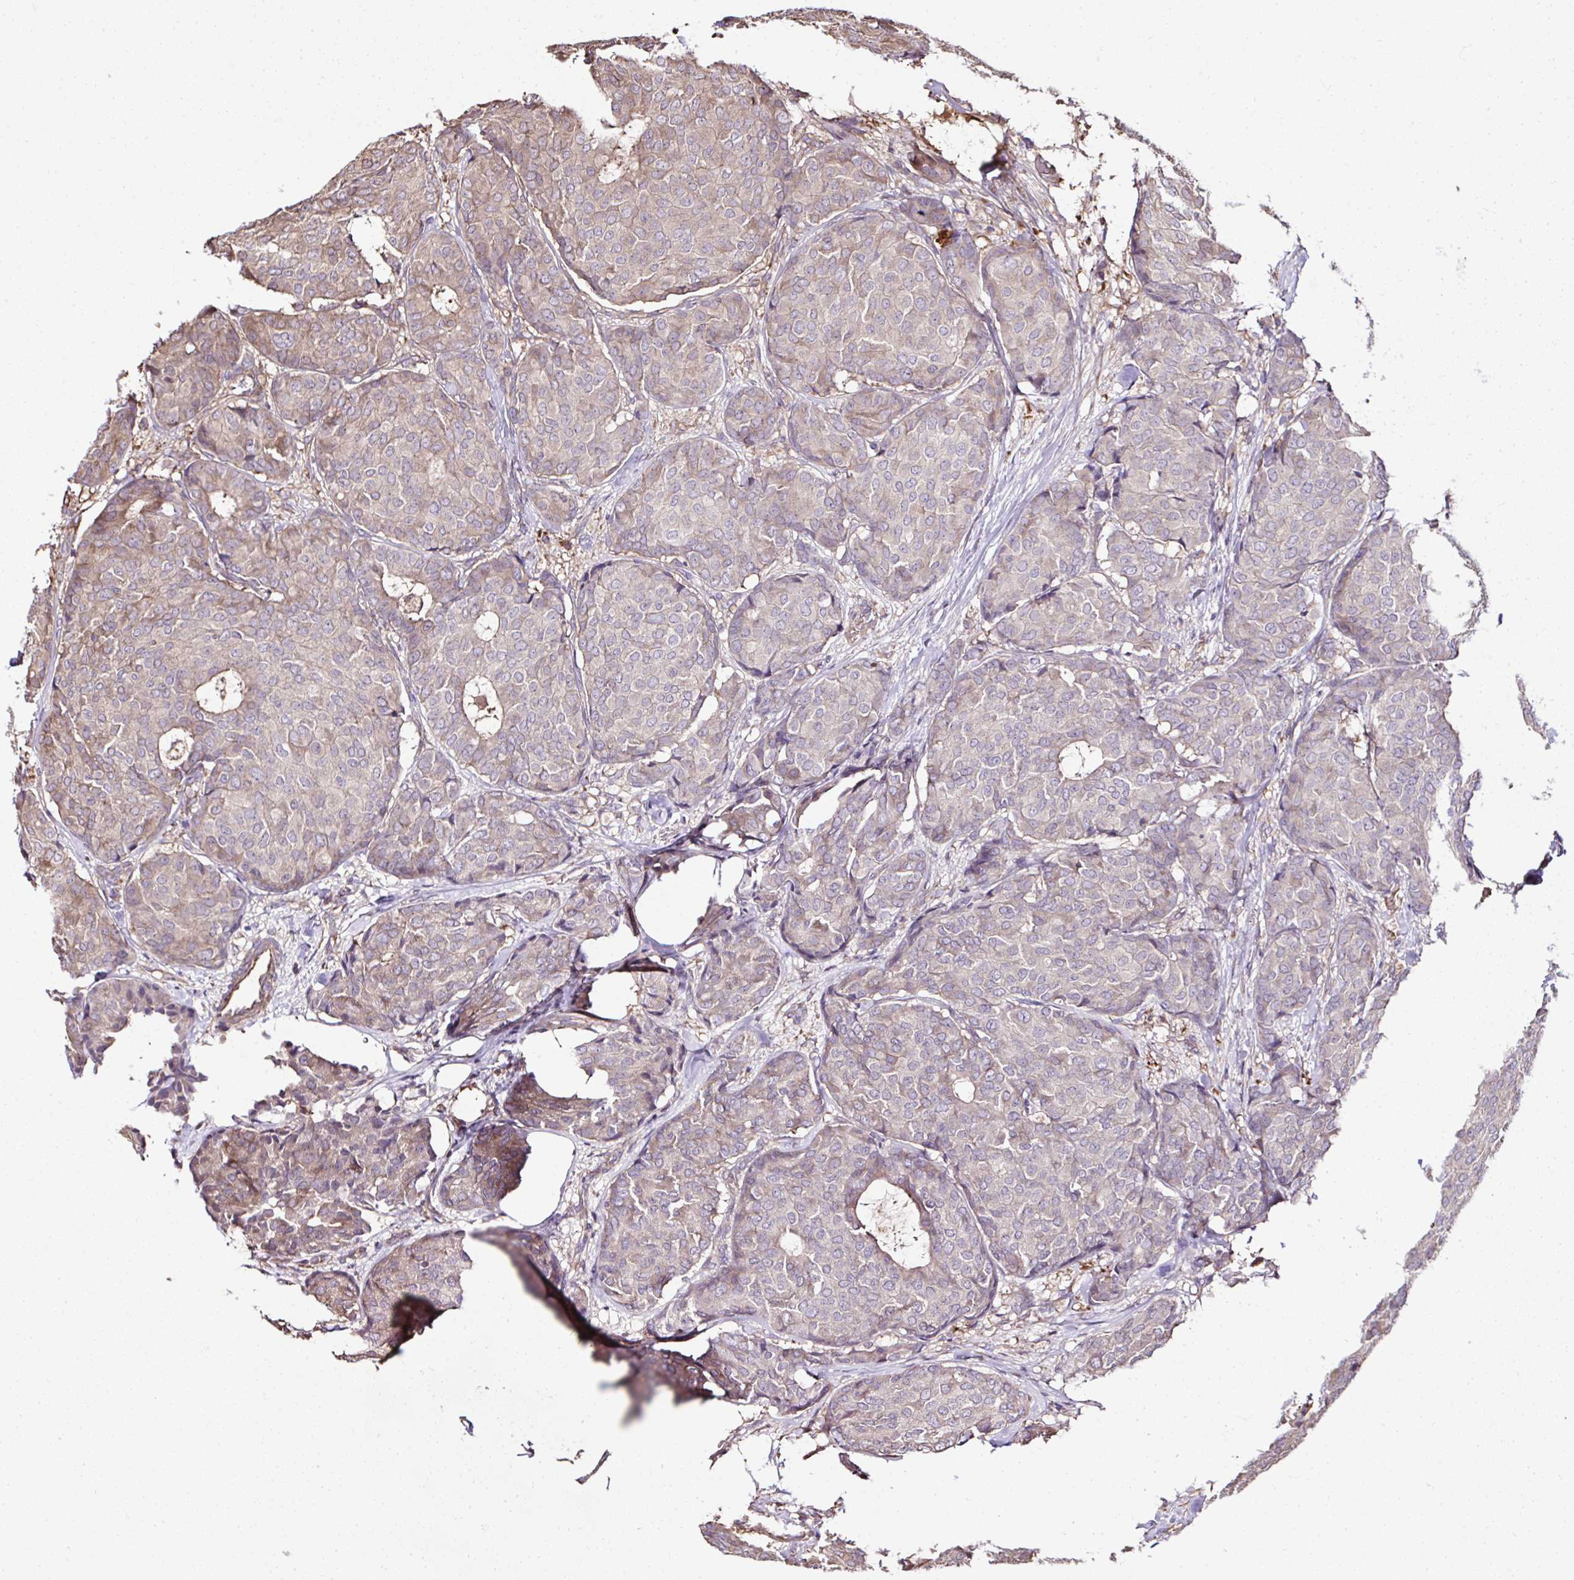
{"staining": {"intensity": "weak", "quantity": ">75%", "location": "cytoplasmic/membranous"}, "tissue": "breast cancer", "cell_type": "Tumor cells", "image_type": "cancer", "snomed": [{"axis": "morphology", "description": "Duct carcinoma"}, {"axis": "topography", "description": "Breast"}], "caption": "Immunohistochemical staining of infiltrating ductal carcinoma (breast) reveals weak cytoplasmic/membranous protein staining in approximately >75% of tumor cells. (Stains: DAB in brown, nuclei in blue, Microscopy: brightfield microscopy at high magnification).", "gene": "CCDC85C", "patient": {"sex": "female", "age": 75}}